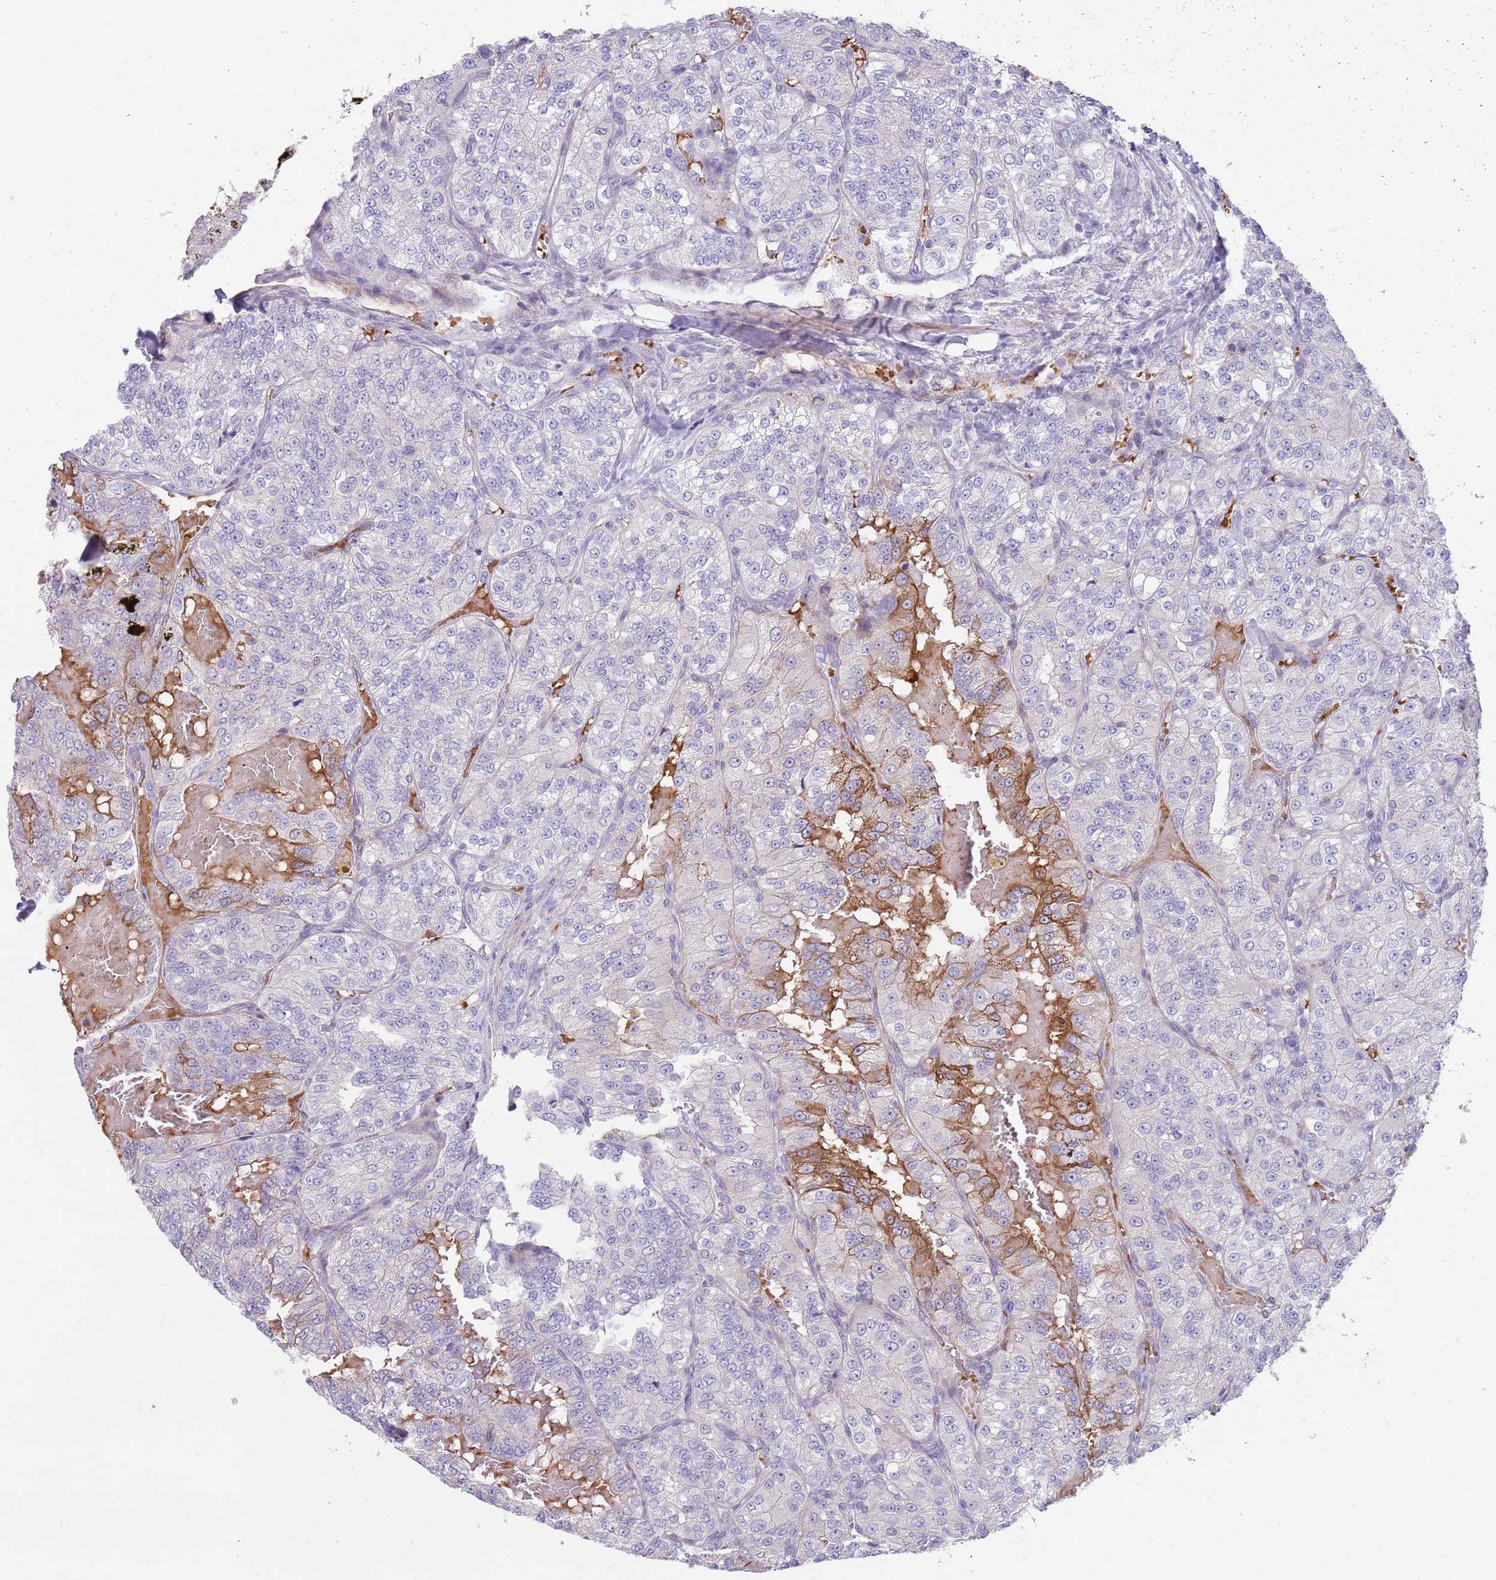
{"staining": {"intensity": "moderate", "quantity": "<25%", "location": "cytoplasmic/membranous"}, "tissue": "renal cancer", "cell_type": "Tumor cells", "image_type": "cancer", "snomed": [{"axis": "morphology", "description": "Adenocarcinoma, NOS"}, {"axis": "topography", "description": "Kidney"}], "caption": "A micrograph of adenocarcinoma (renal) stained for a protein shows moderate cytoplasmic/membranous brown staining in tumor cells.", "gene": "ZNF14", "patient": {"sex": "female", "age": 63}}